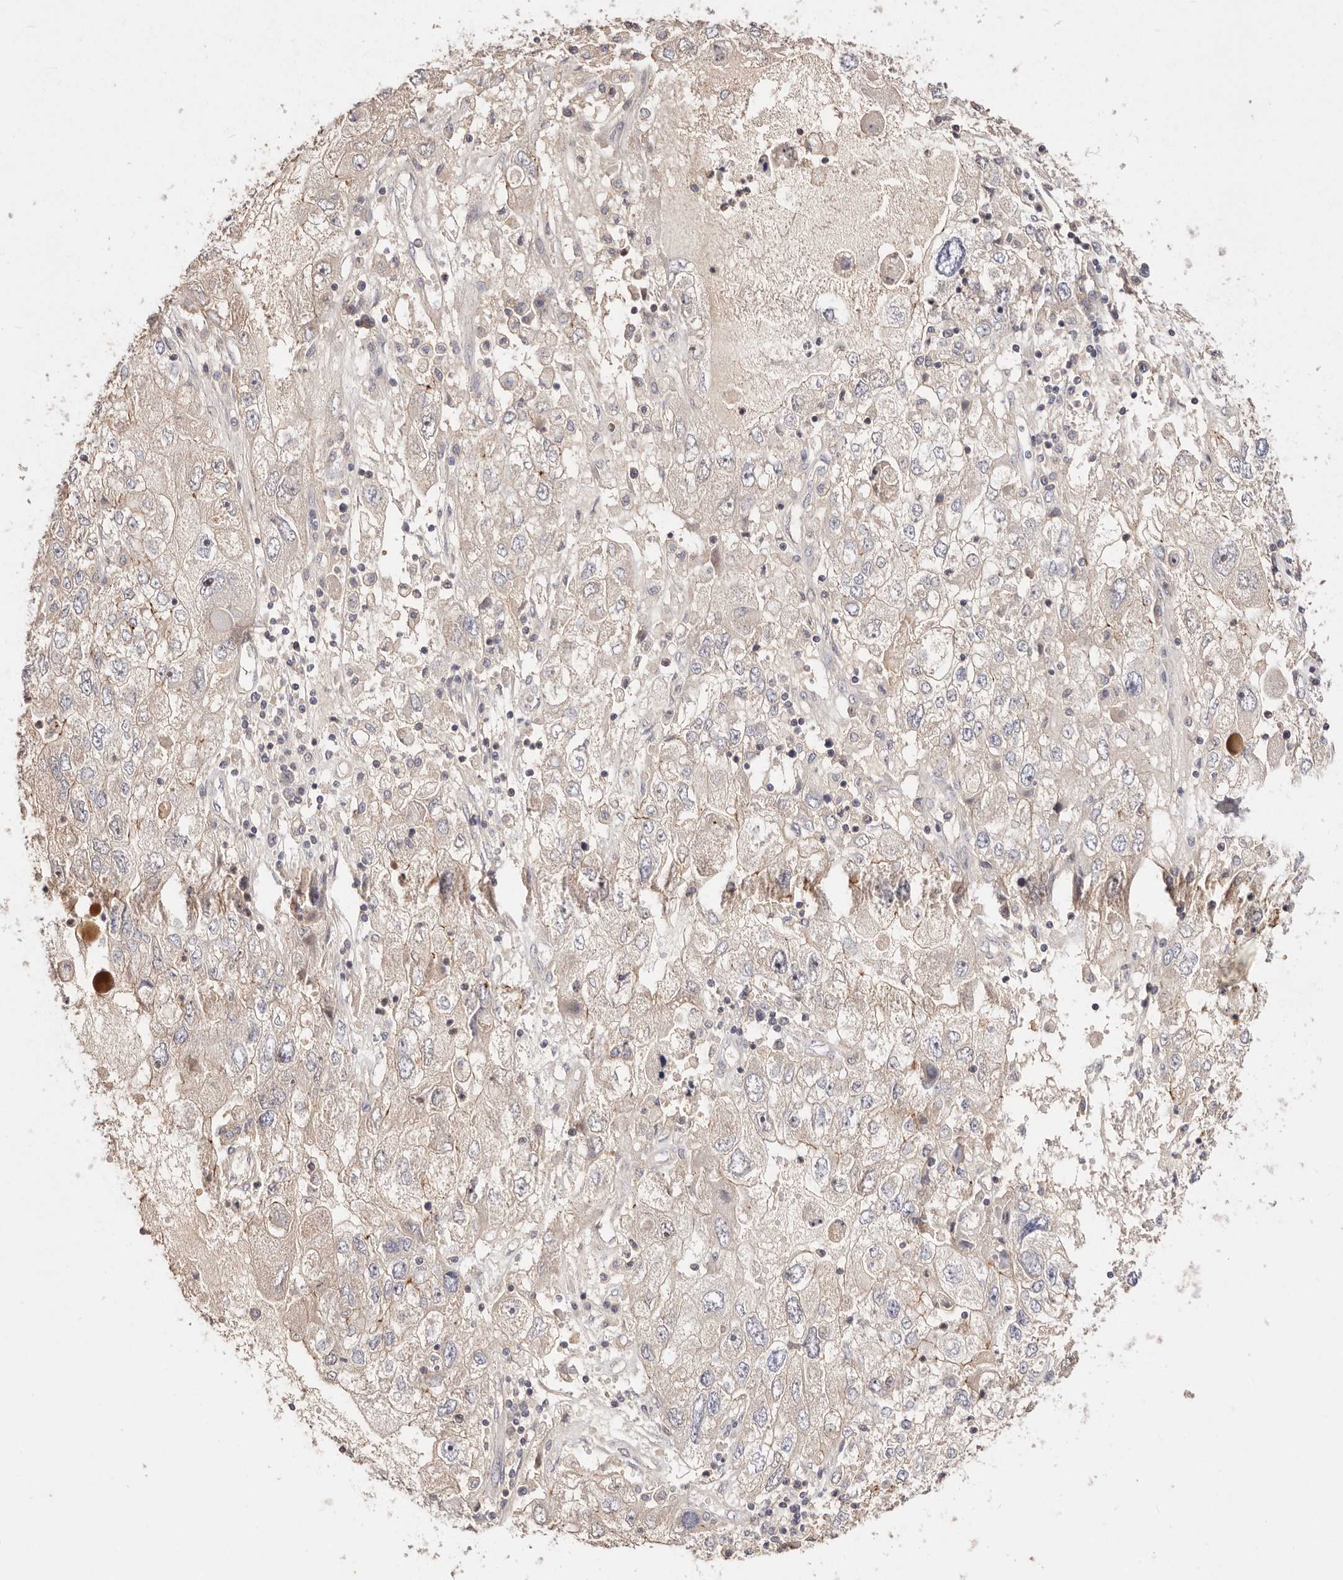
{"staining": {"intensity": "weak", "quantity": "<25%", "location": "cytoplasmic/membranous"}, "tissue": "endometrial cancer", "cell_type": "Tumor cells", "image_type": "cancer", "snomed": [{"axis": "morphology", "description": "Adenocarcinoma, NOS"}, {"axis": "topography", "description": "Endometrium"}], "caption": "Immunohistochemical staining of human endometrial cancer (adenocarcinoma) demonstrates no significant expression in tumor cells. Brightfield microscopy of IHC stained with DAB (brown) and hematoxylin (blue), captured at high magnification.", "gene": "CXADR", "patient": {"sex": "female", "age": 49}}